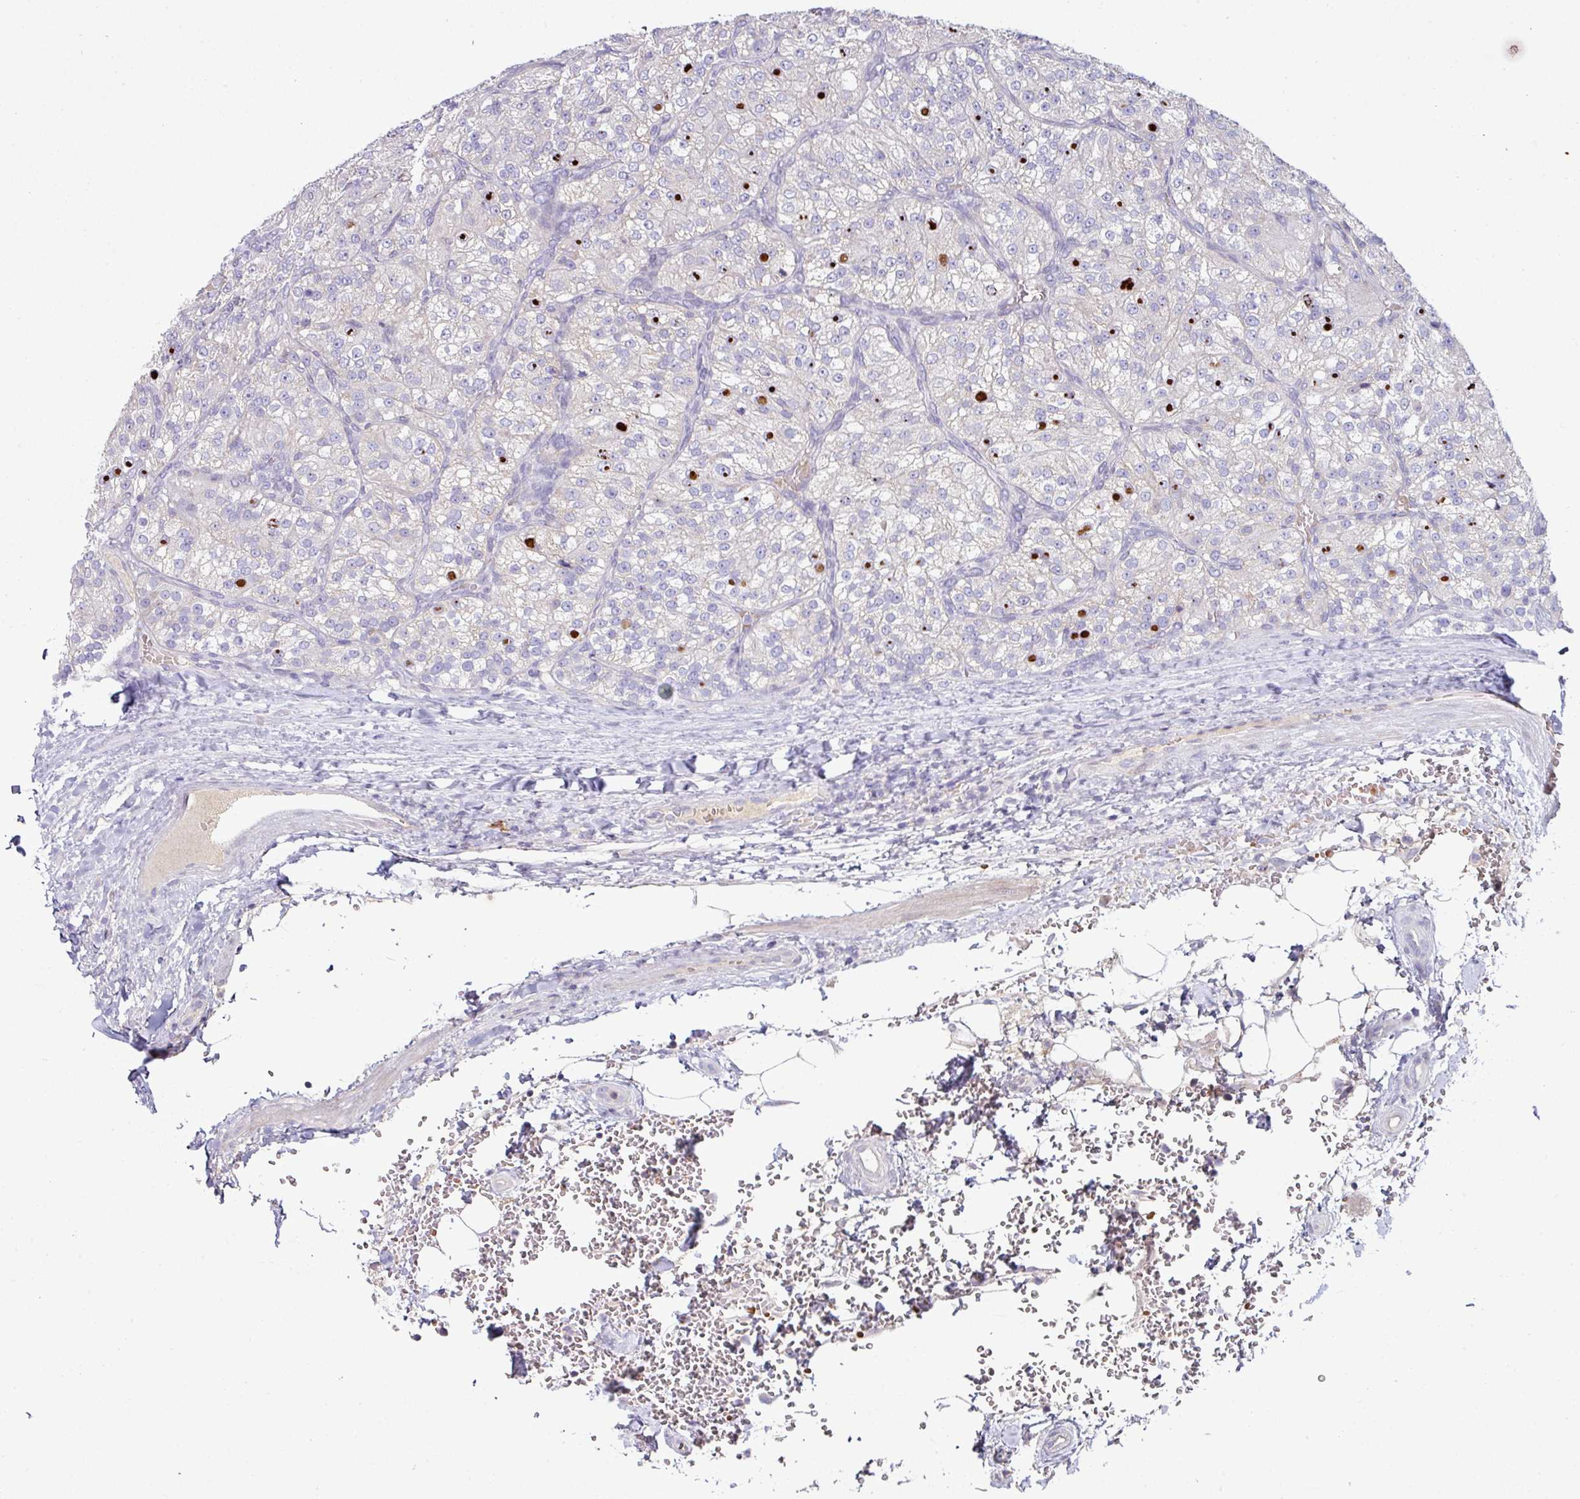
{"staining": {"intensity": "strong", "quantity": "<25%", "location": "cytoplasmic/membranous"}, "tissue": "renal cancer", "cell_type": "Tumor cells", "image_type": "cancer", "snomed": [{"axis": "morphology", "description": "Adenocarcinoma, NOS"}, {"axis": "topography", "description": "Kidney"}], "caption": "A photomicrograph of human renal adenocarcinoma stained for a protein exhibits strong cytoplasmic/membranous brown staining in tumor cells. Immunohistochemistry stains the protein of interest in brown and the nuclei are stained blue.", "gene": "SLAMF6", "patient": {"sex": "female", "age": 63}}